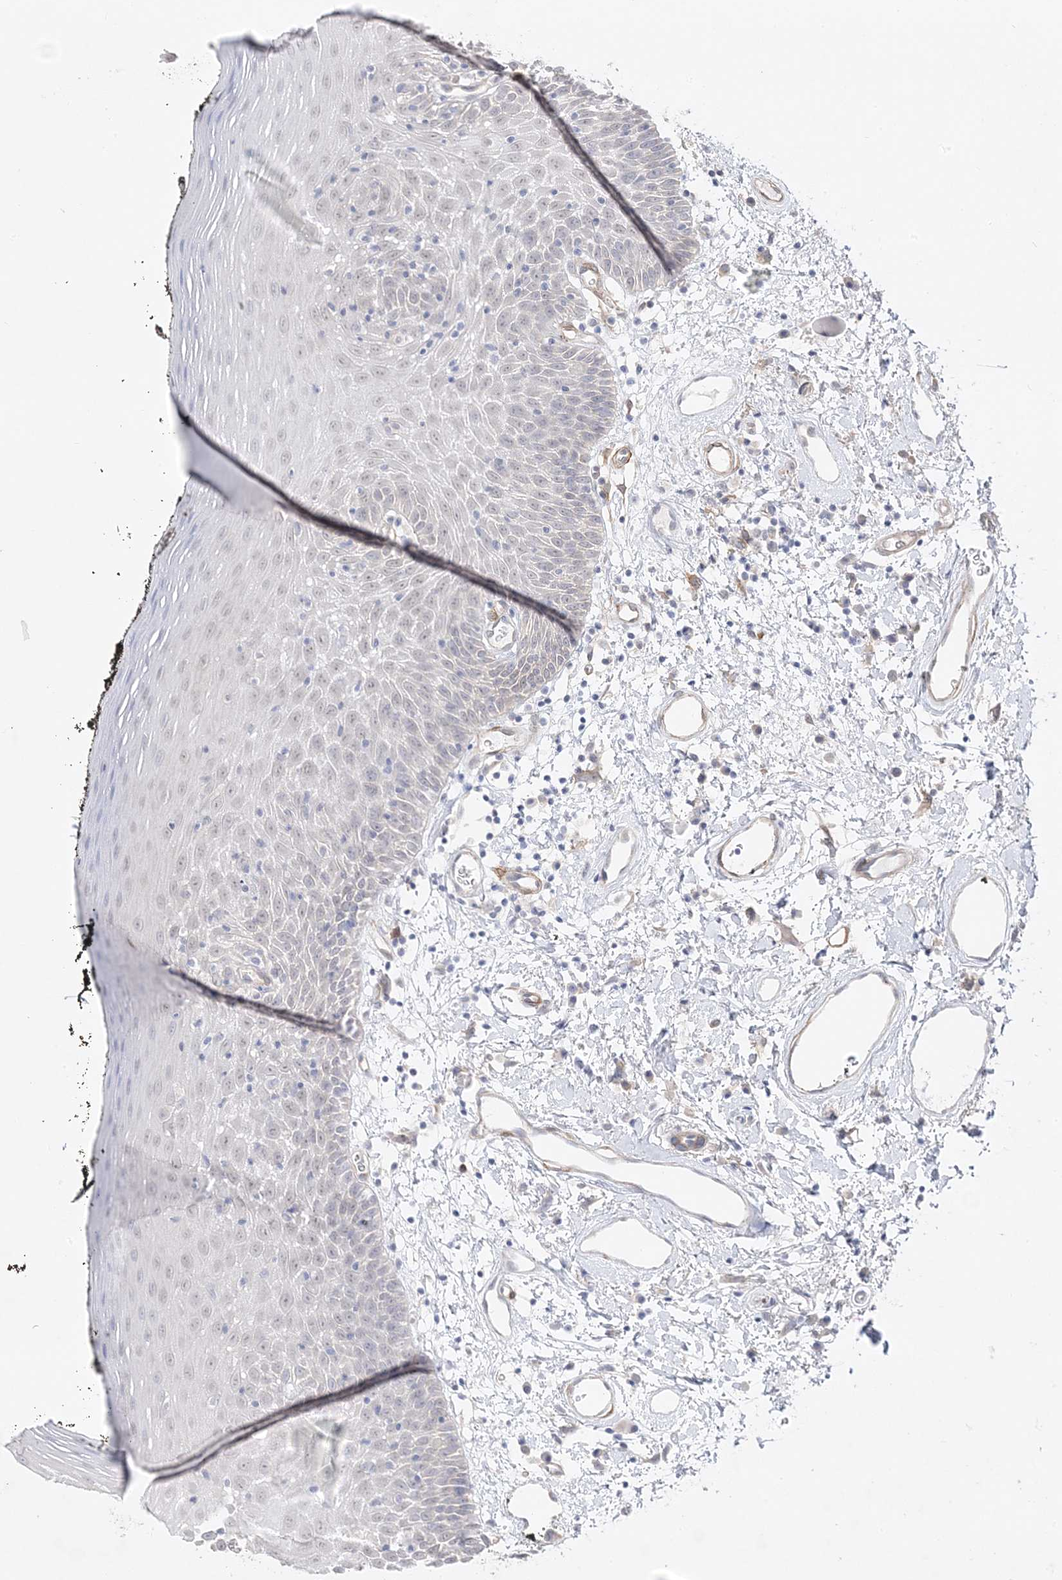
{"staining": {"intensity": "negative", "quantity": "none", "location": "none"}, "tissue": "oral mucosa", "cell_type": "Squamous epithelial cells", "image_type": "normal", "snomed": [{"axis": "morphology", "description": "Normal tissue, NOS"}, {"axis": "topography", "description": "Oral tissue"}], "caption": "High power microscopy histopathology image of an IHC image of normal oral mucosa, revealing no significant expression in squamous epithelial cells.", "gene": "C2CD2", "patient": {"sex": "male", "age": 74}}